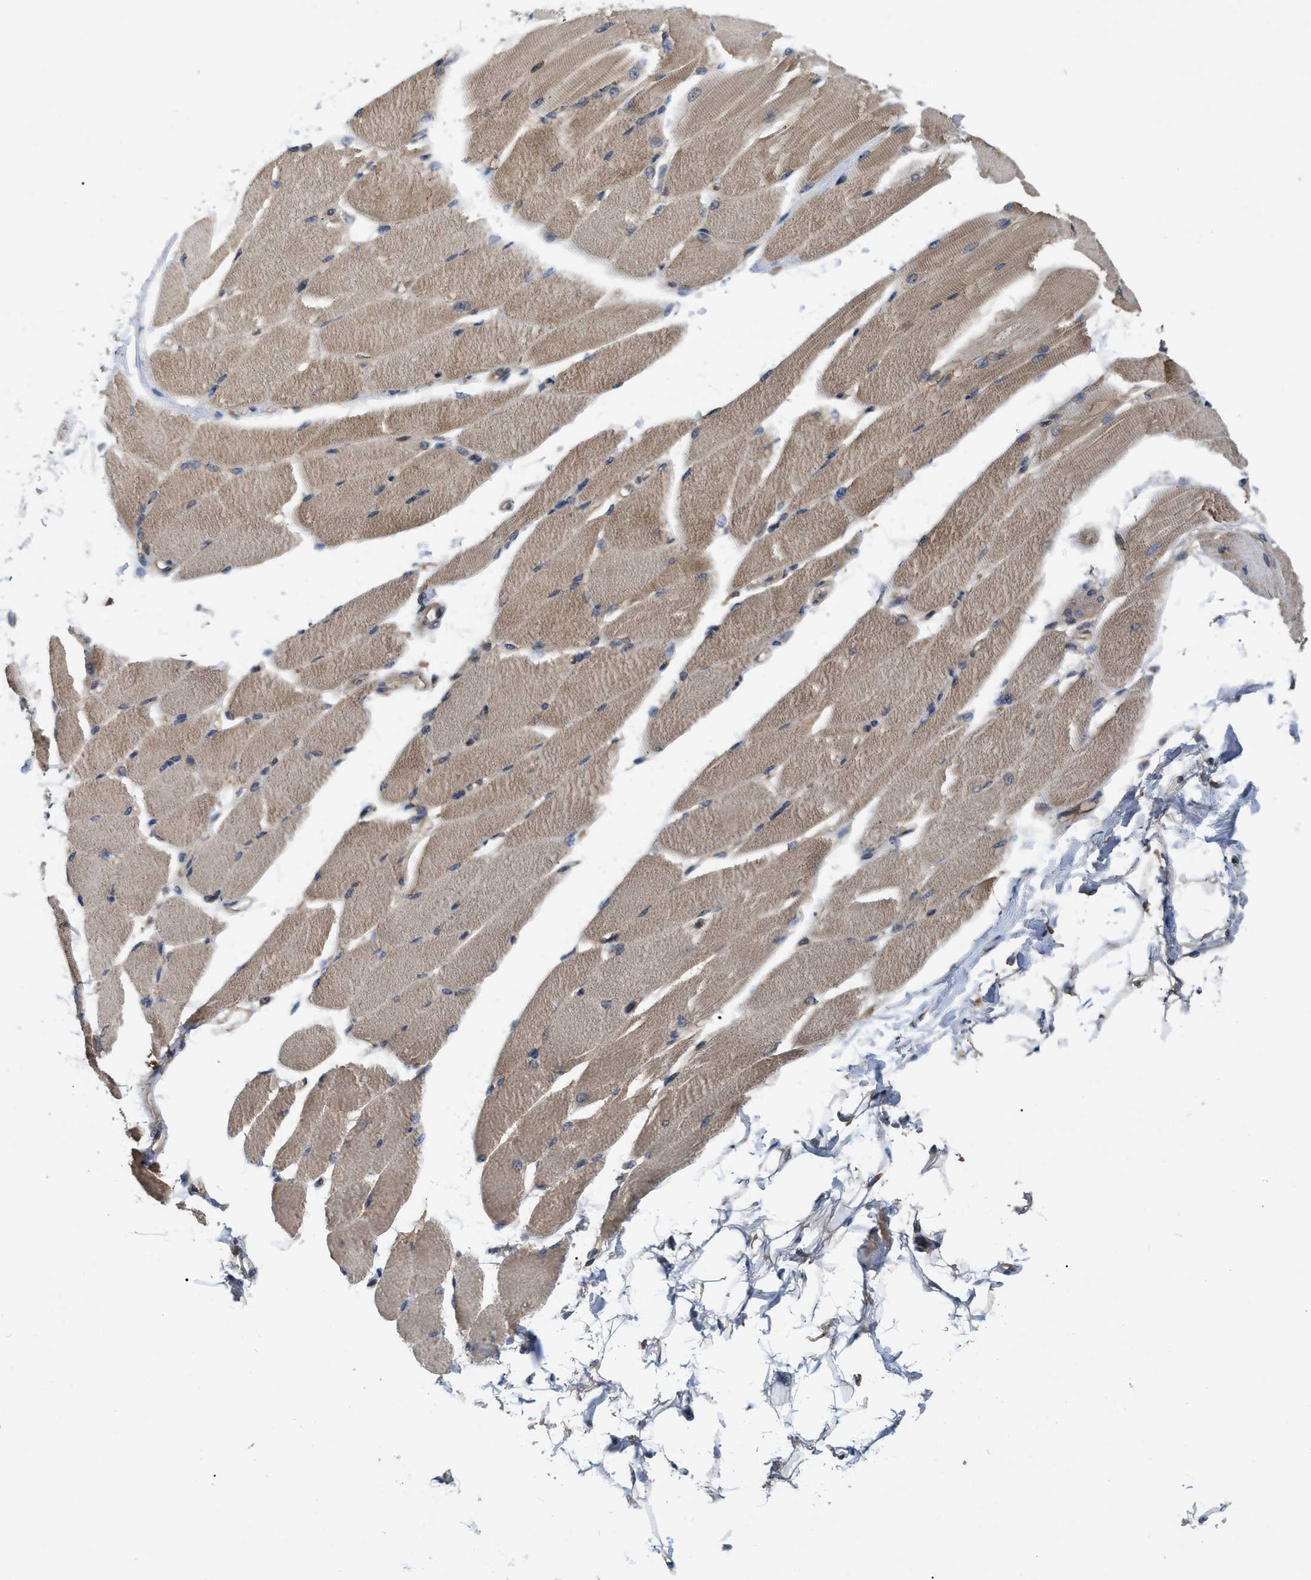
{"staining": {"intensity": "moderate", "quantity": ">75%", "location": "cytoplasmic/membranous"}, "tissue": "skeletal muscle", "cell_type": "Myocytes", "image_type": "normal", "snomed": [{"axis": "morphology", "description": "Normal tissue, NOS"}, {"axis": "topography", "description": "Skeletal muscle"}, {"axis": "topography", "description": "Peripheral nerve tissue"}], "caption": "Immunohistochemistry of normal human skeletal muscle shows medium levels of moderate cytoplasmic/membranous staining in approximately >75% of myocytes.", "gene": "RAB2A", "patient": {"sex": "female", "age": 84}}